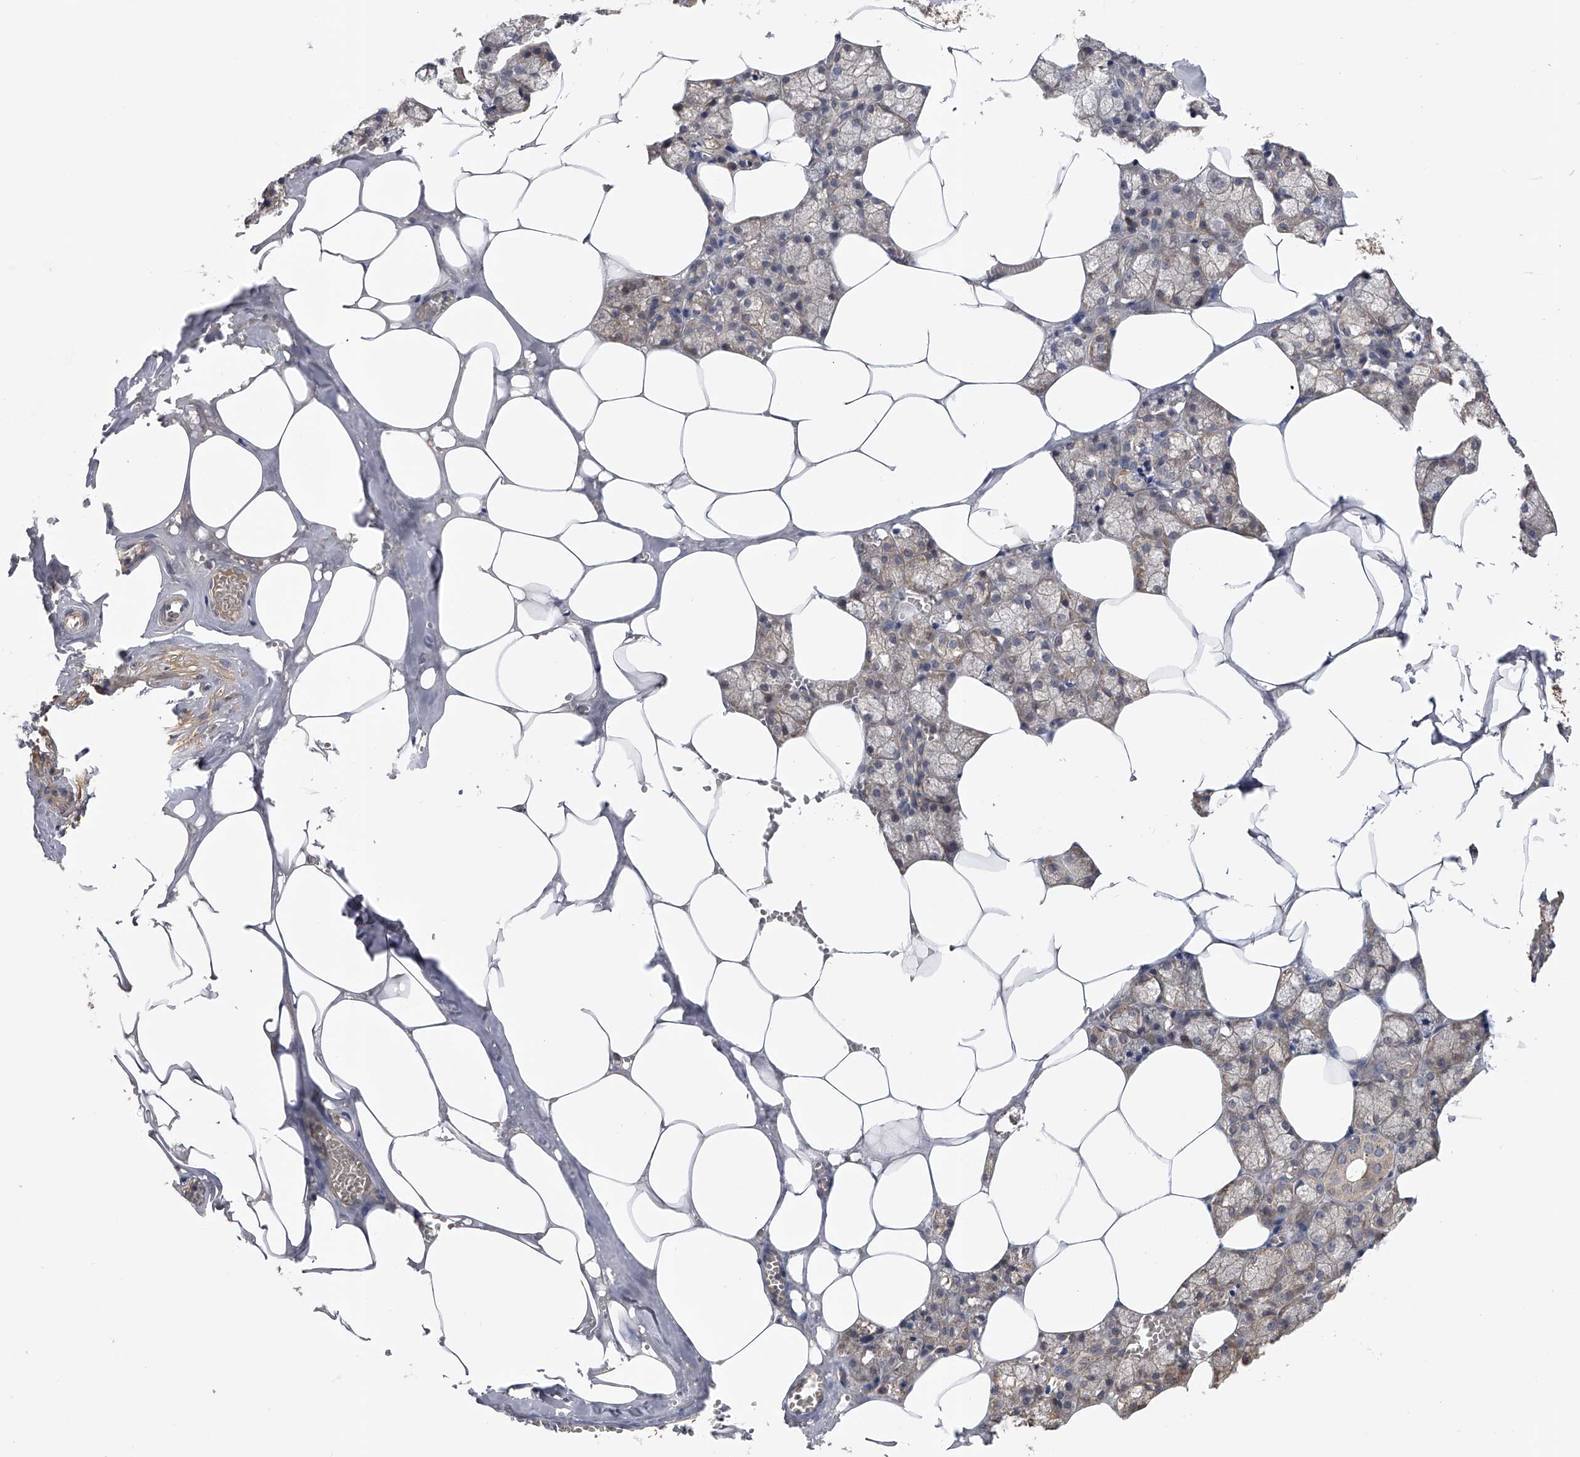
{"staining": {"intensity": "weak", "quantity": "<25%", "location": "cytoplasmic/membranous"}, "tissue": "salivary gland", "cell_type": "Glandular cells", "image_type": "normal", "snomed": [{"axis": "morphology", "description": "Normal tissue, NOS"}, {"axis": "topography", "description": "Salivary gland"}], "caption": "DAB (3,3'-diaminobenzidine) immunohistochemical staining of benign human salivary gland demonstrates no significant staining in glandular cells. (Brightfield microscopy of DAB immunohistochemistry at high magnification).", "gene": "CFAP298", "patient": {"sex": "male", "age": 62}}